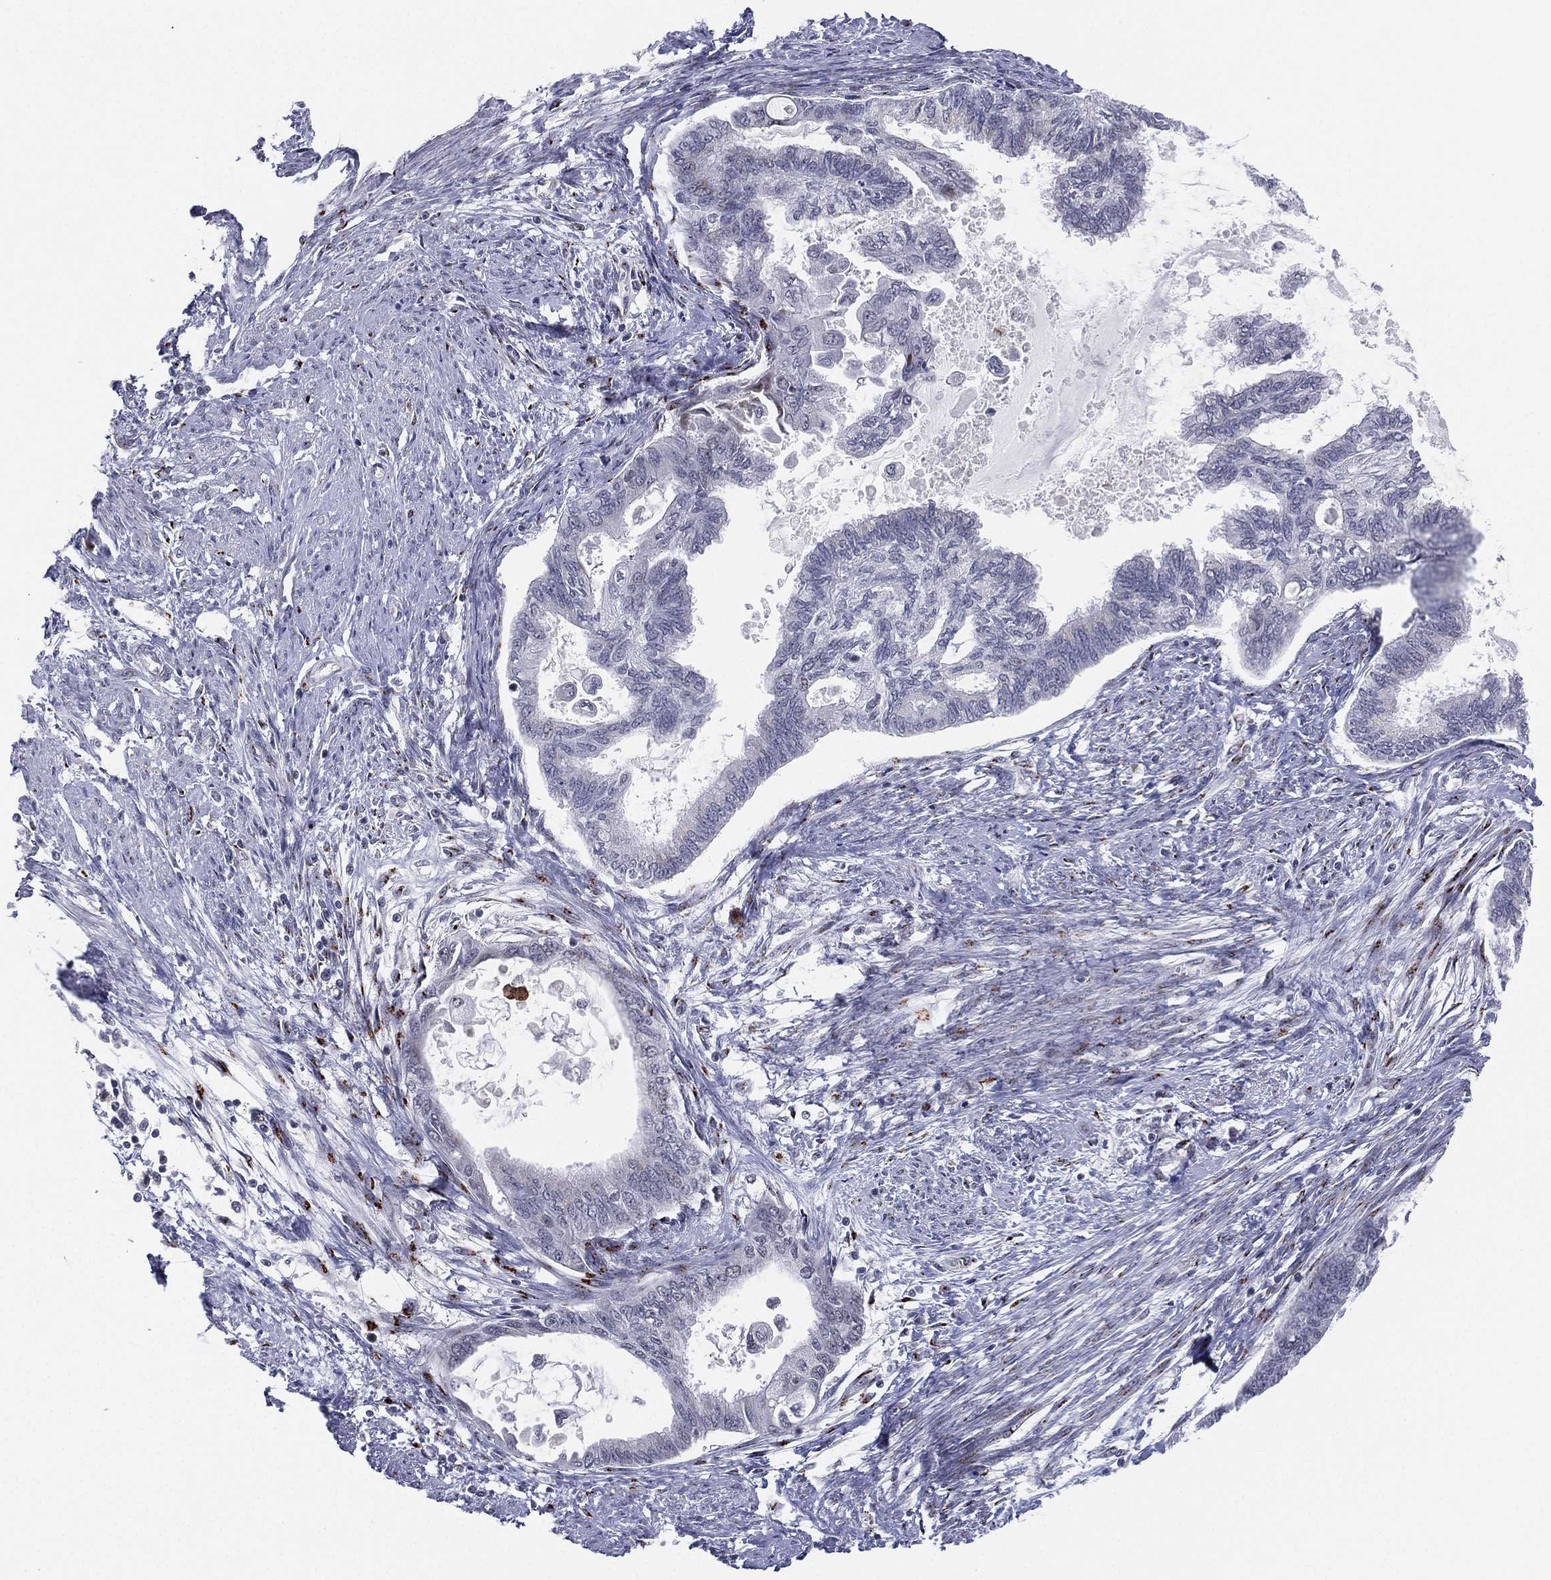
{"staining": {"intensity": "negative", "quantity": "none", "location": "none"}, "tissue": "endometrial cancer", "cell_type": "Tumor cells", "image_type": "cancer", "snomed": [{"axis": "morphology", "description": "Adenocarcinoma, NOS"}, {"axis": "topography", "description": "Endometrium"}], "caption": "Tumor cells show no significant protein positivity in endometrial adenocarcinoma. (Stains: DAB IHC with hematoxylin counter stain, Microscopy: brightfield microscopy at high magnification).", "gene": "CD177", "patient": {"sex": "female", "age": 86}}